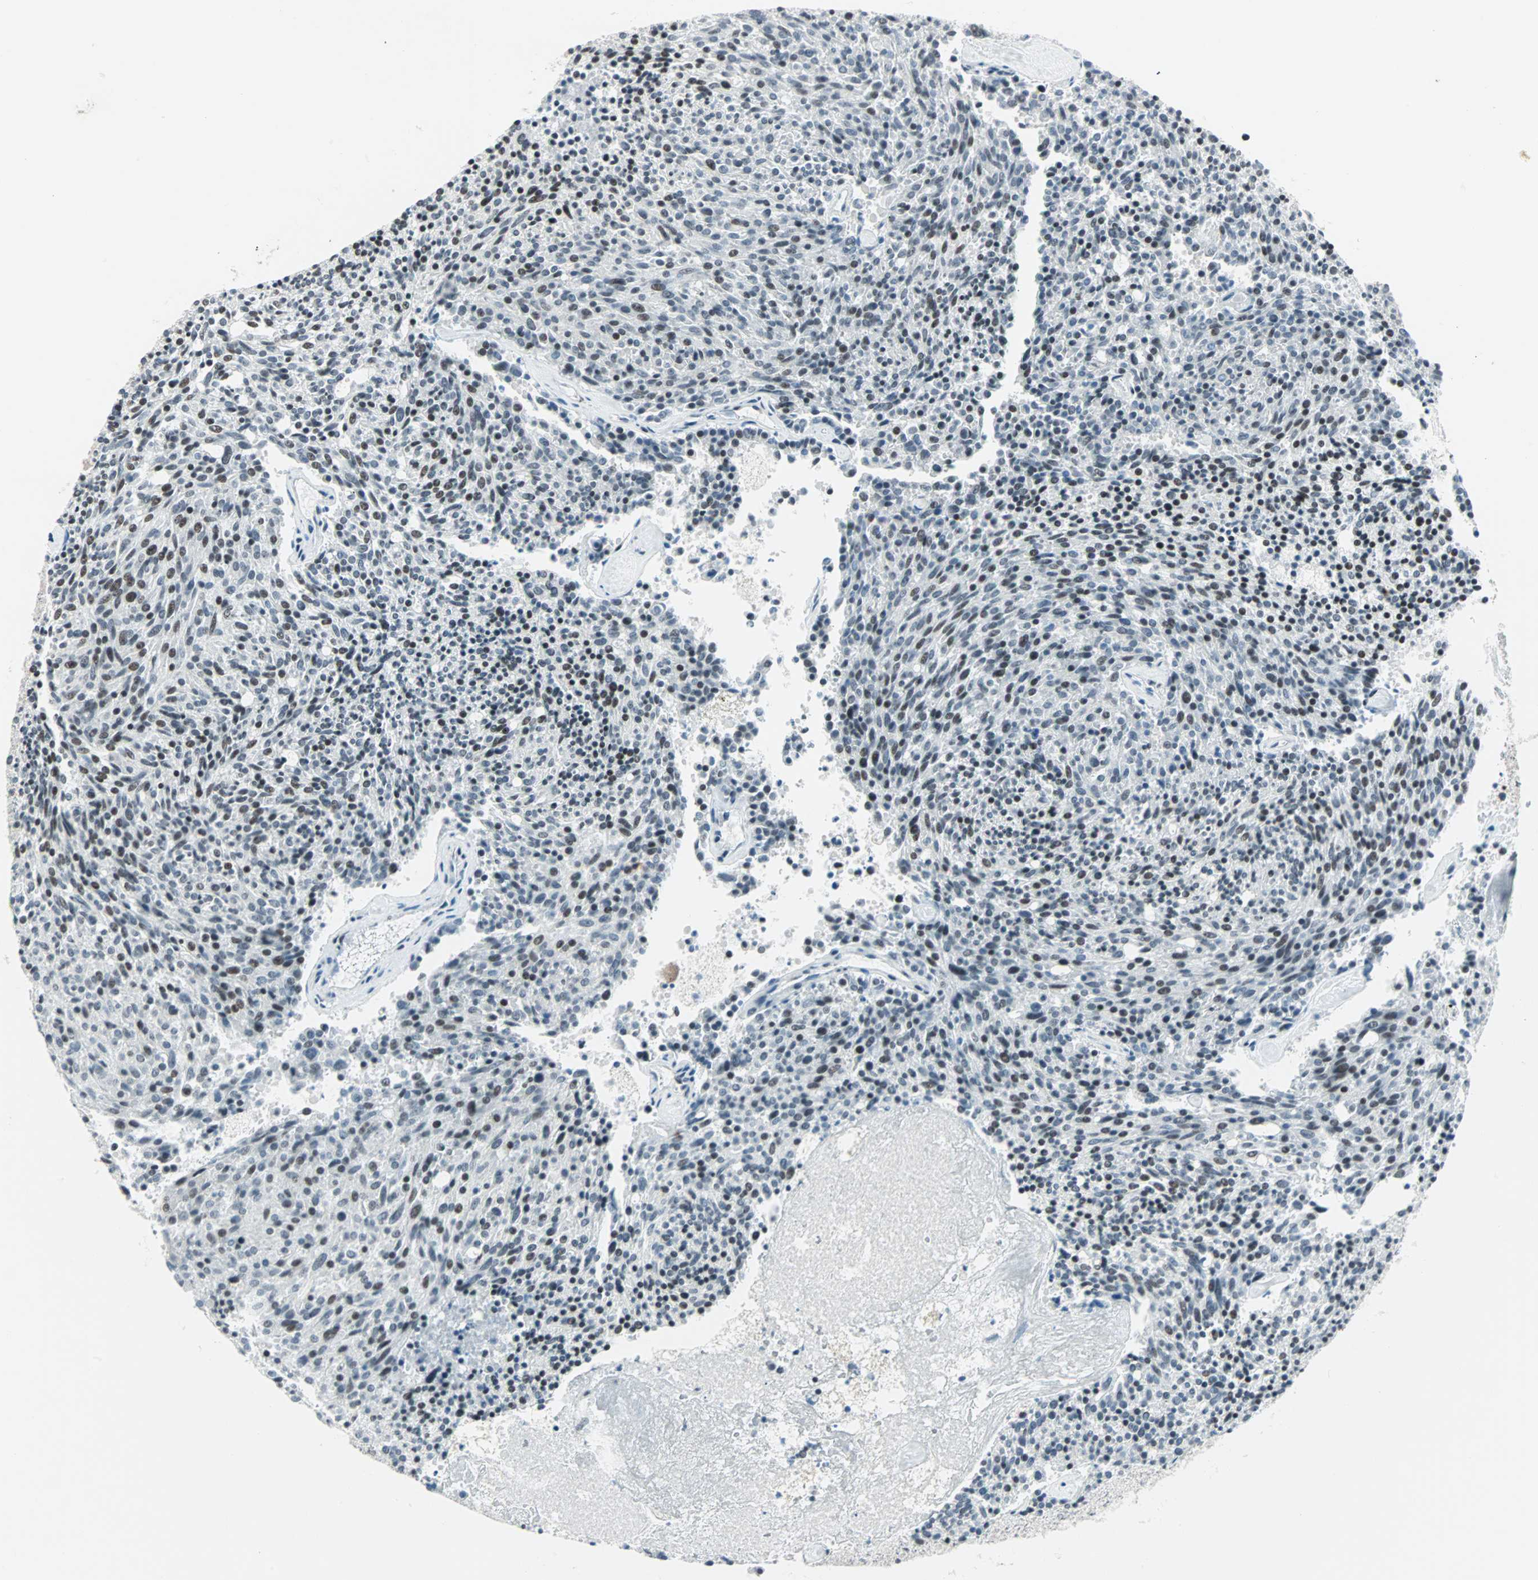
{"staining": {"intensity": "moderate", "quantity": "<25%", "location": "nuclear"}, "tissue": "carcinoid", "cell_type": "Tumor cells", "image_type": "cancer", "snomed": [{"axis": "morphology", "description": "Carcinoid, malignant, NOS"}, {"axis": "topography", "description": "Pancreas"}], "caption": "This is an image of immunohistochemistry staining of malignant carcinoid, which shows moderate positivity in the nuclear of tumor cells.", "gene": "SIN3A", "patient": {"sex": "female", "age": 54}}